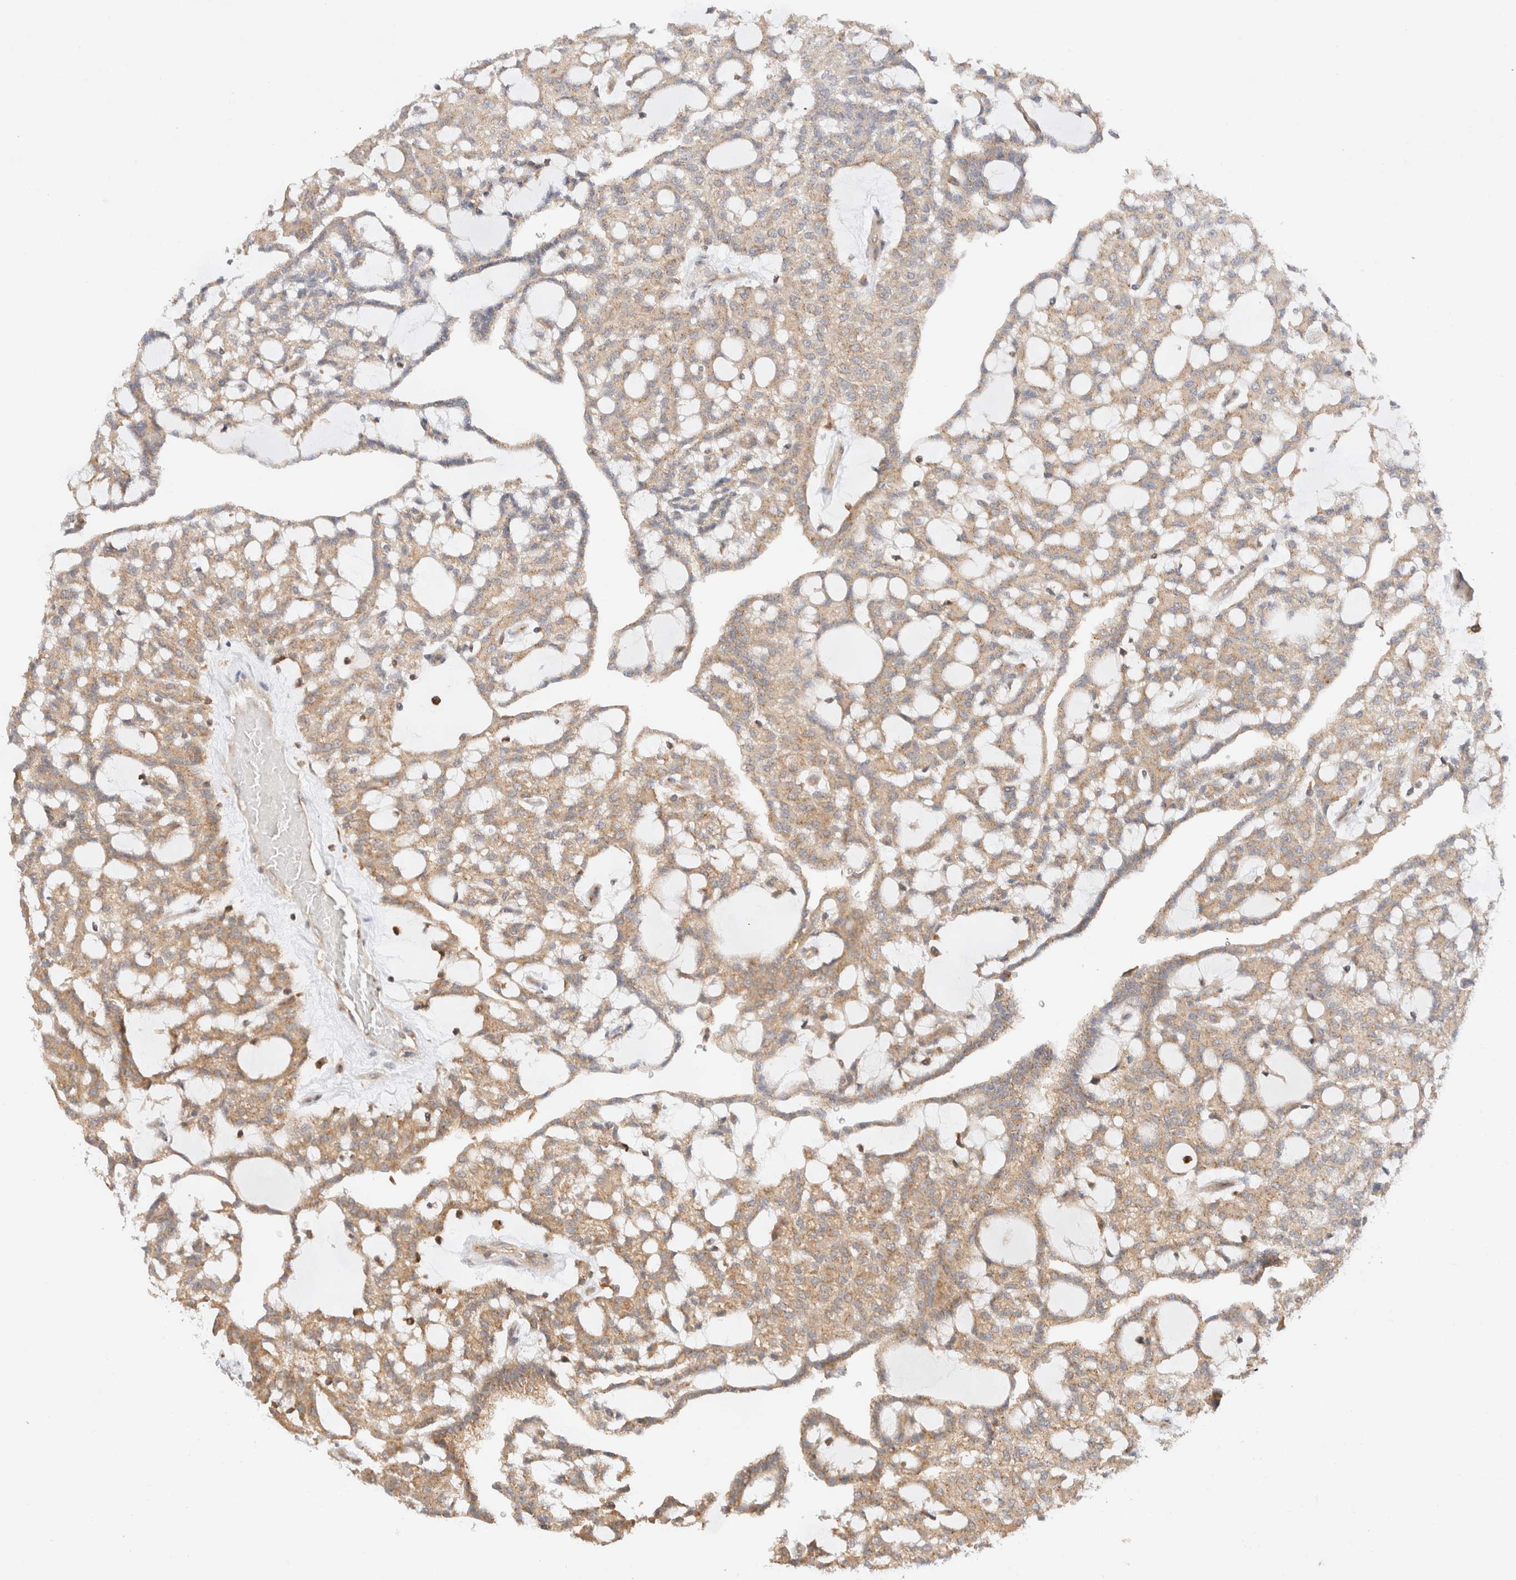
{"staining": {"intensity": "weak", "quantity": ">75%", "location": "cytoplasmic/membranous"}, "tissue": "renal cancer", "cell_type": "Tumor cells", "image_type": "cancer", "snomed": [{"axis": "morphology", "description": "Adenocarcinoma, NOS"}, {"axis": "topography", "description": "Kidney"}], "caption": "Renal adenocarcinoma was stained to show a protein in brown. There is low levels of weak cytoplasmic/membranous positivity in approximately >75% of tumor cells. The staining was performed using DAB to visualize the protein expression in brown, while the nuclei were stained in blue with hematoxylin (Magnification: 20x).", "gene": "RABEP1", "patient": {"sex": "male", "age": 63}}